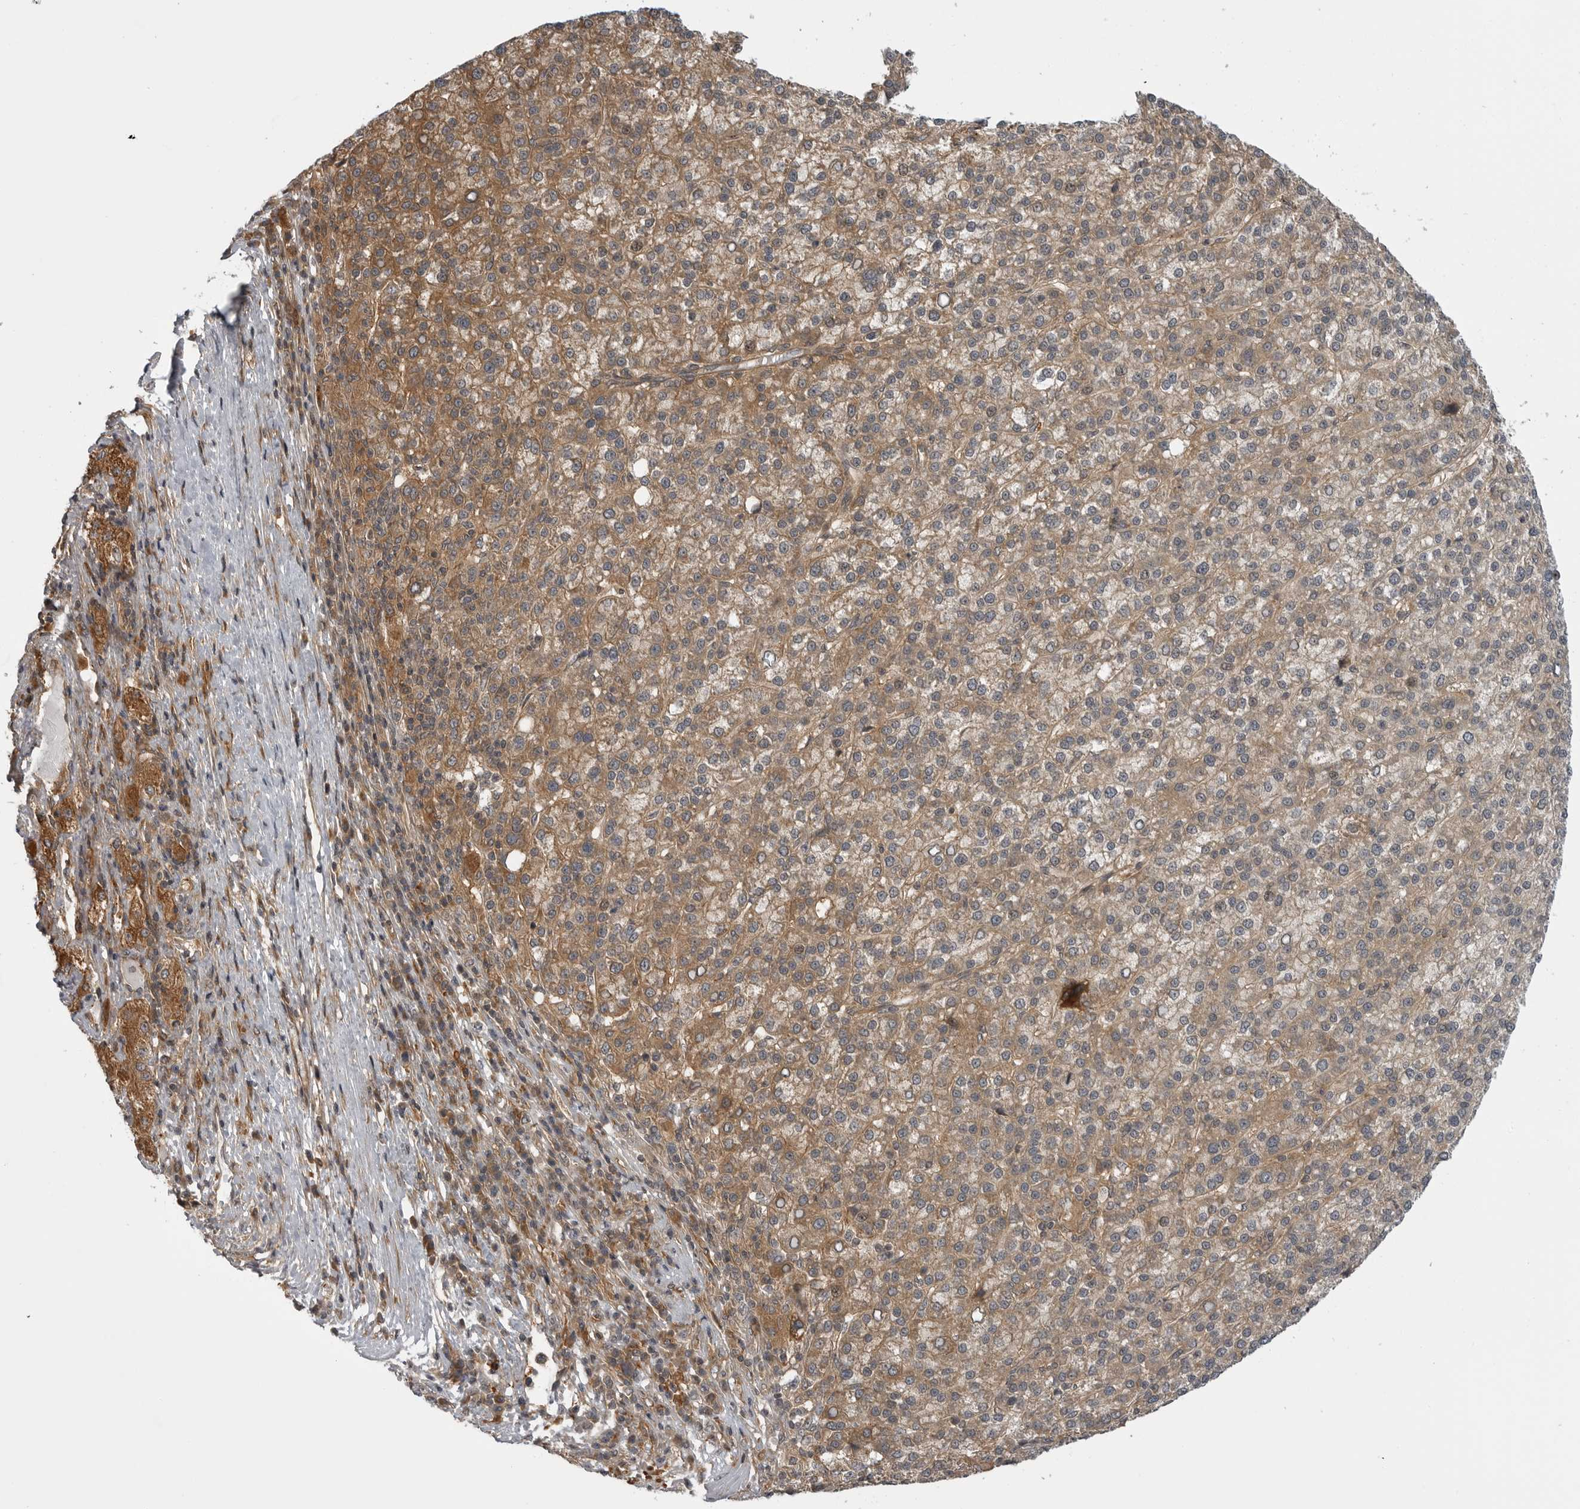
{"staining": {"intensity": "moderate", "quantity": ">75%", "location": "cytoplasmic/membranous"}, "tissue": "liver cancer", "cell_type": "Tumor cells", "image_type": "cancer", "snomed": [{"axis": "morphology", "description": "Carcinoma, Hepatocellular, NOS"}, {"axis": "topography", "description": "Liver"}], "caption": "Immunohistochemistry (IHC) micrograph of neoplastic tissue: liver hepatocellular carcinoma stained using immunohistochemistry (IHC) displays medium levels of moderate protein expression localized specifically in the cytoplasmic/membranous of tumor cells, appearing as a cytoplasmic/membranous brown color.", "gene": "LRRC45", "patient": {"sex": "female", "age": 58}}